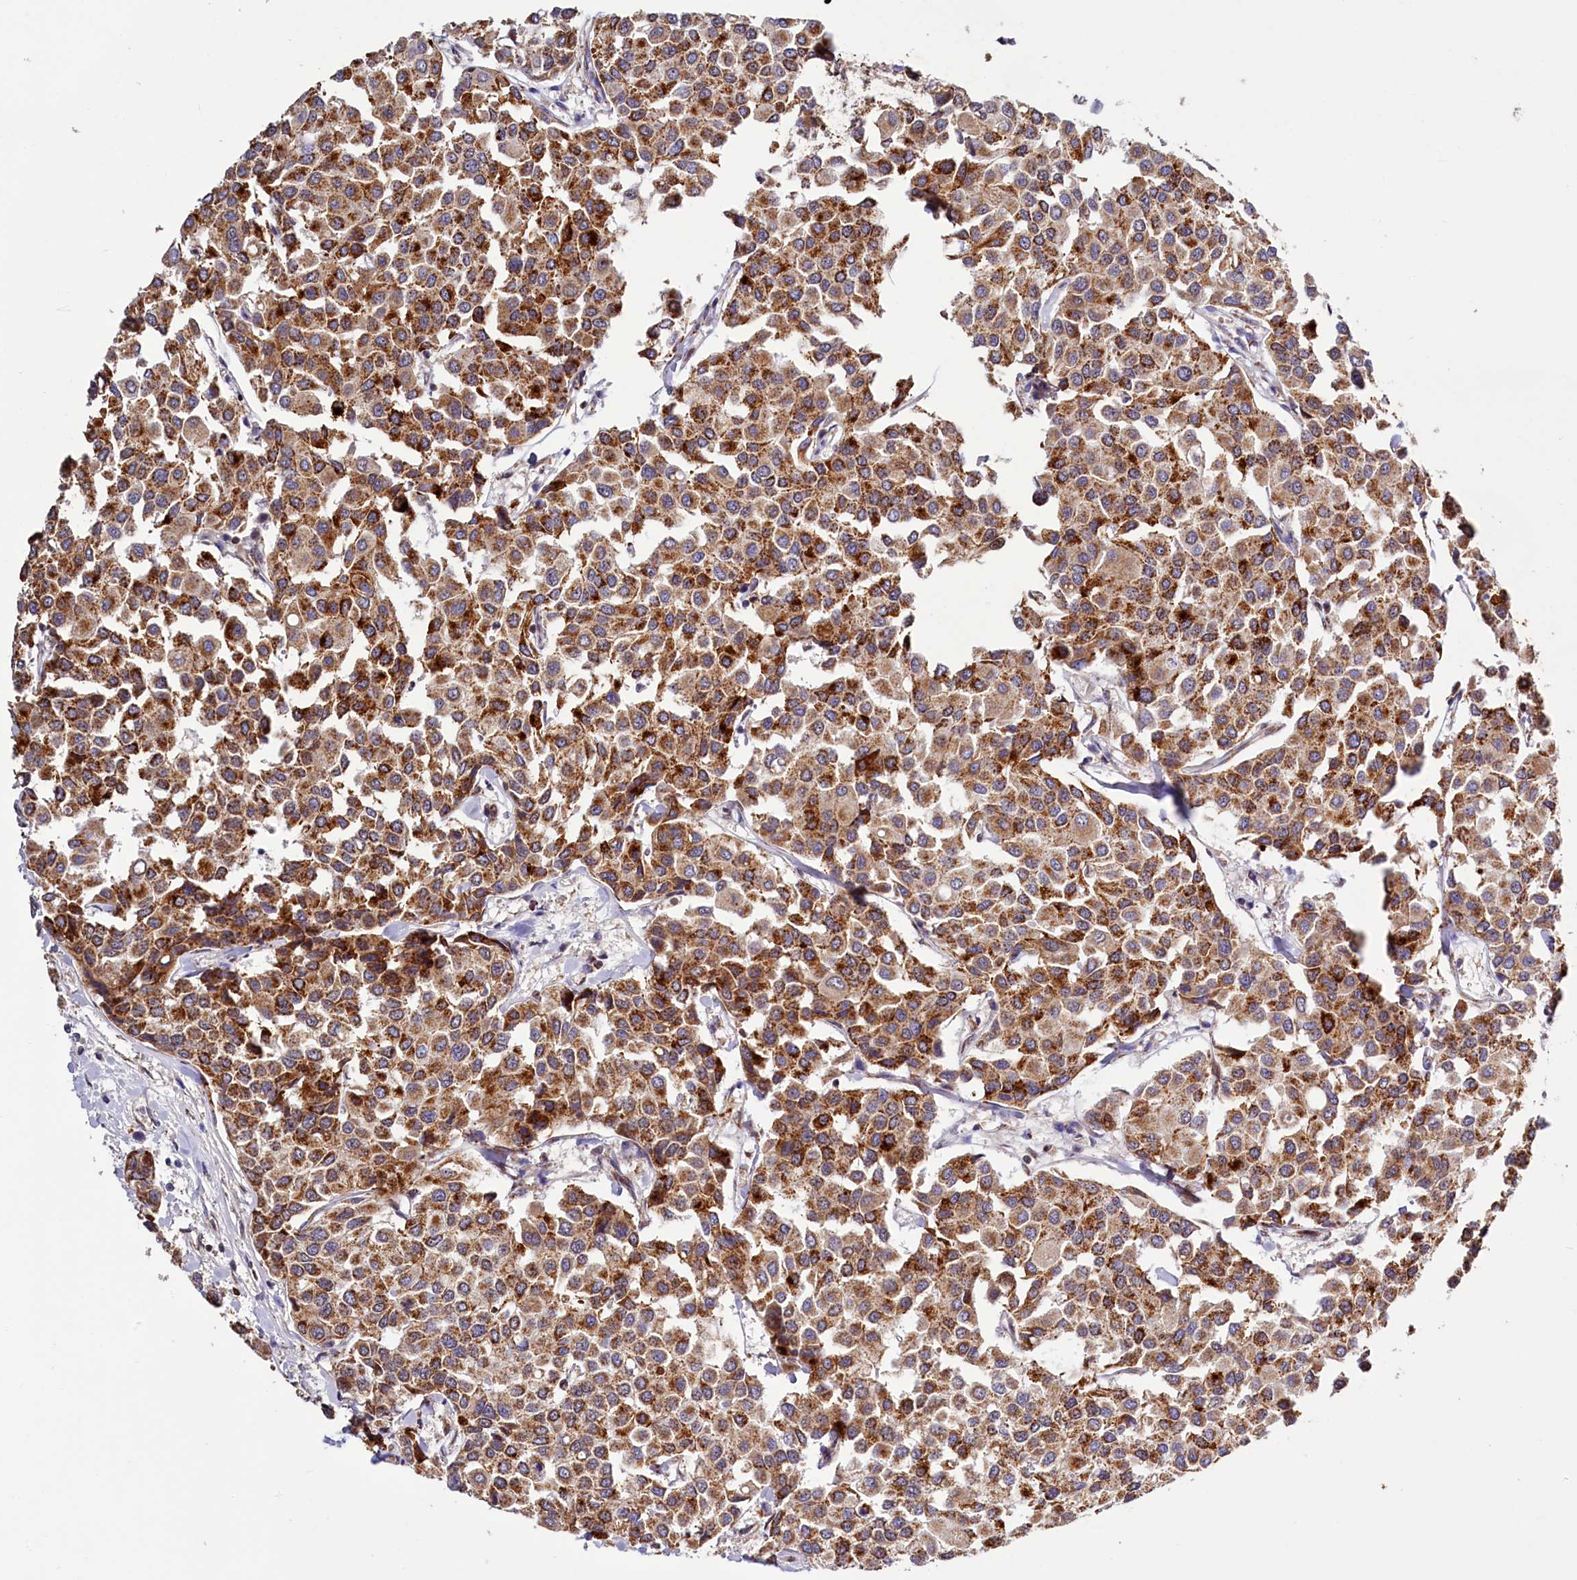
{"staining": {"intensity": "strong", "quantity": ">75%", "location": "cytoplasmic/membranous"}, "tissue": "breast cancer", "cell_type": "Tumor cells", "image_type": "cancer", "snomed": [{"axis": "morphology", "description": "Duct carcinoma"}, {"axis": "topography", "description": "Breast"}], "caption": "A histopathology image of human breast cancer stained for a protein displays strong cytoplasmic/membranous brown staining in tumor cells. (IHC, brightfield microscopy, high magnification).", "gene": "DYNC2H1", "patient": {"sex": "female", "age": 55}}